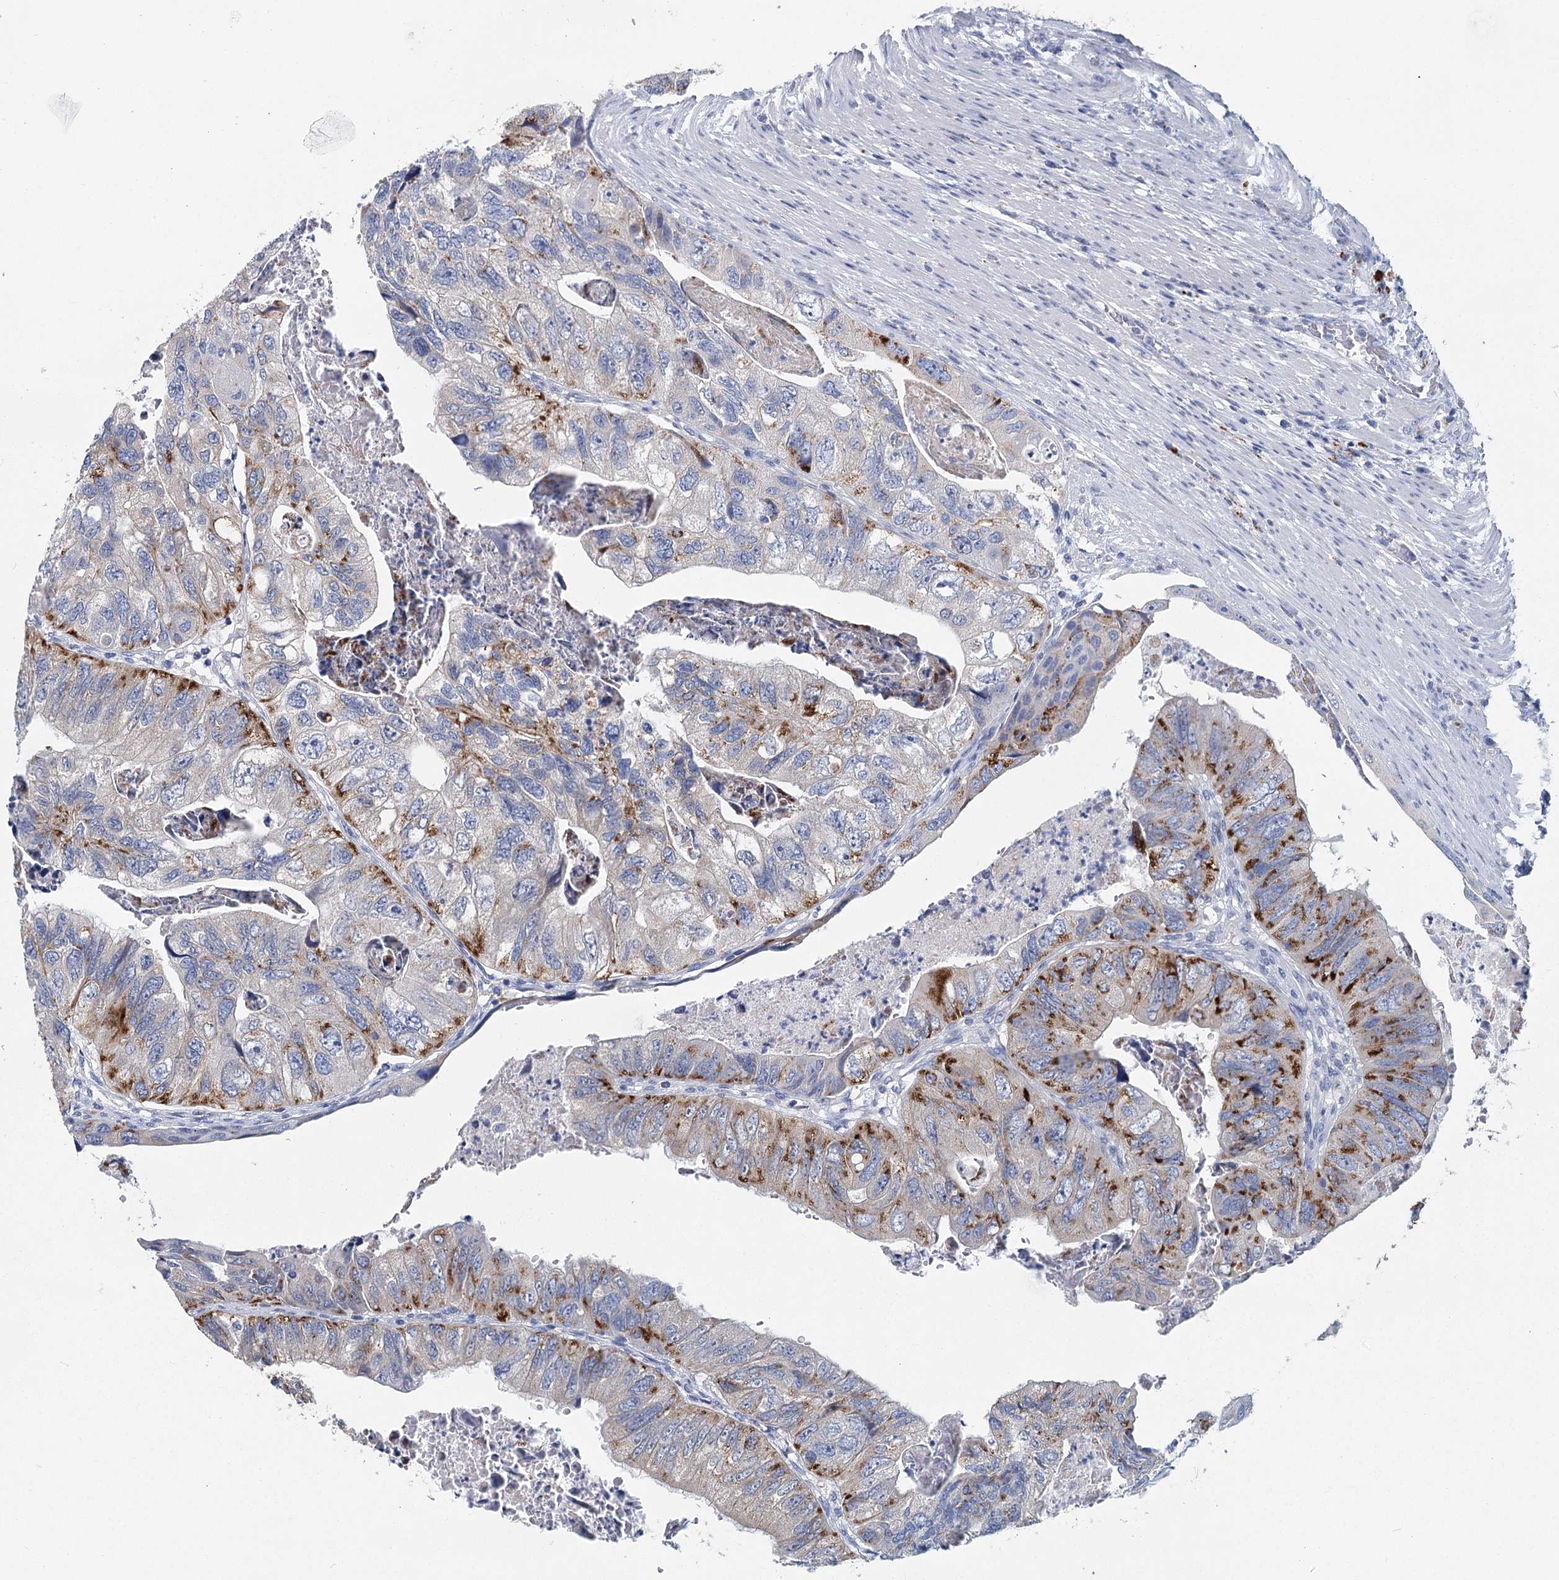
{"staining": {"intensity": "strong", "quantity": "25%-75%", "location": "cytoplasmic/membranous"}, "tissue": "colorectal cancer", "cell_type": "Tumor cells", "image_type": "cancer", "snomed": [{"axis": "morphology", "description": "Adenocarcinoma, NOS"}, {"axis": "topography", "description": "Rectum"}], "caption": "Immunohistochemistry (IHC) of human colorectal adenocarcinoma shows high levels of strong cytoplasmic/membranous staining in approximately 25%-75% of tumor cells. (DAB = brown stain, brightfield microscopy at high magnification).", "gene": "METTL7B", "patient": {"sex": "male", "age": 63}}